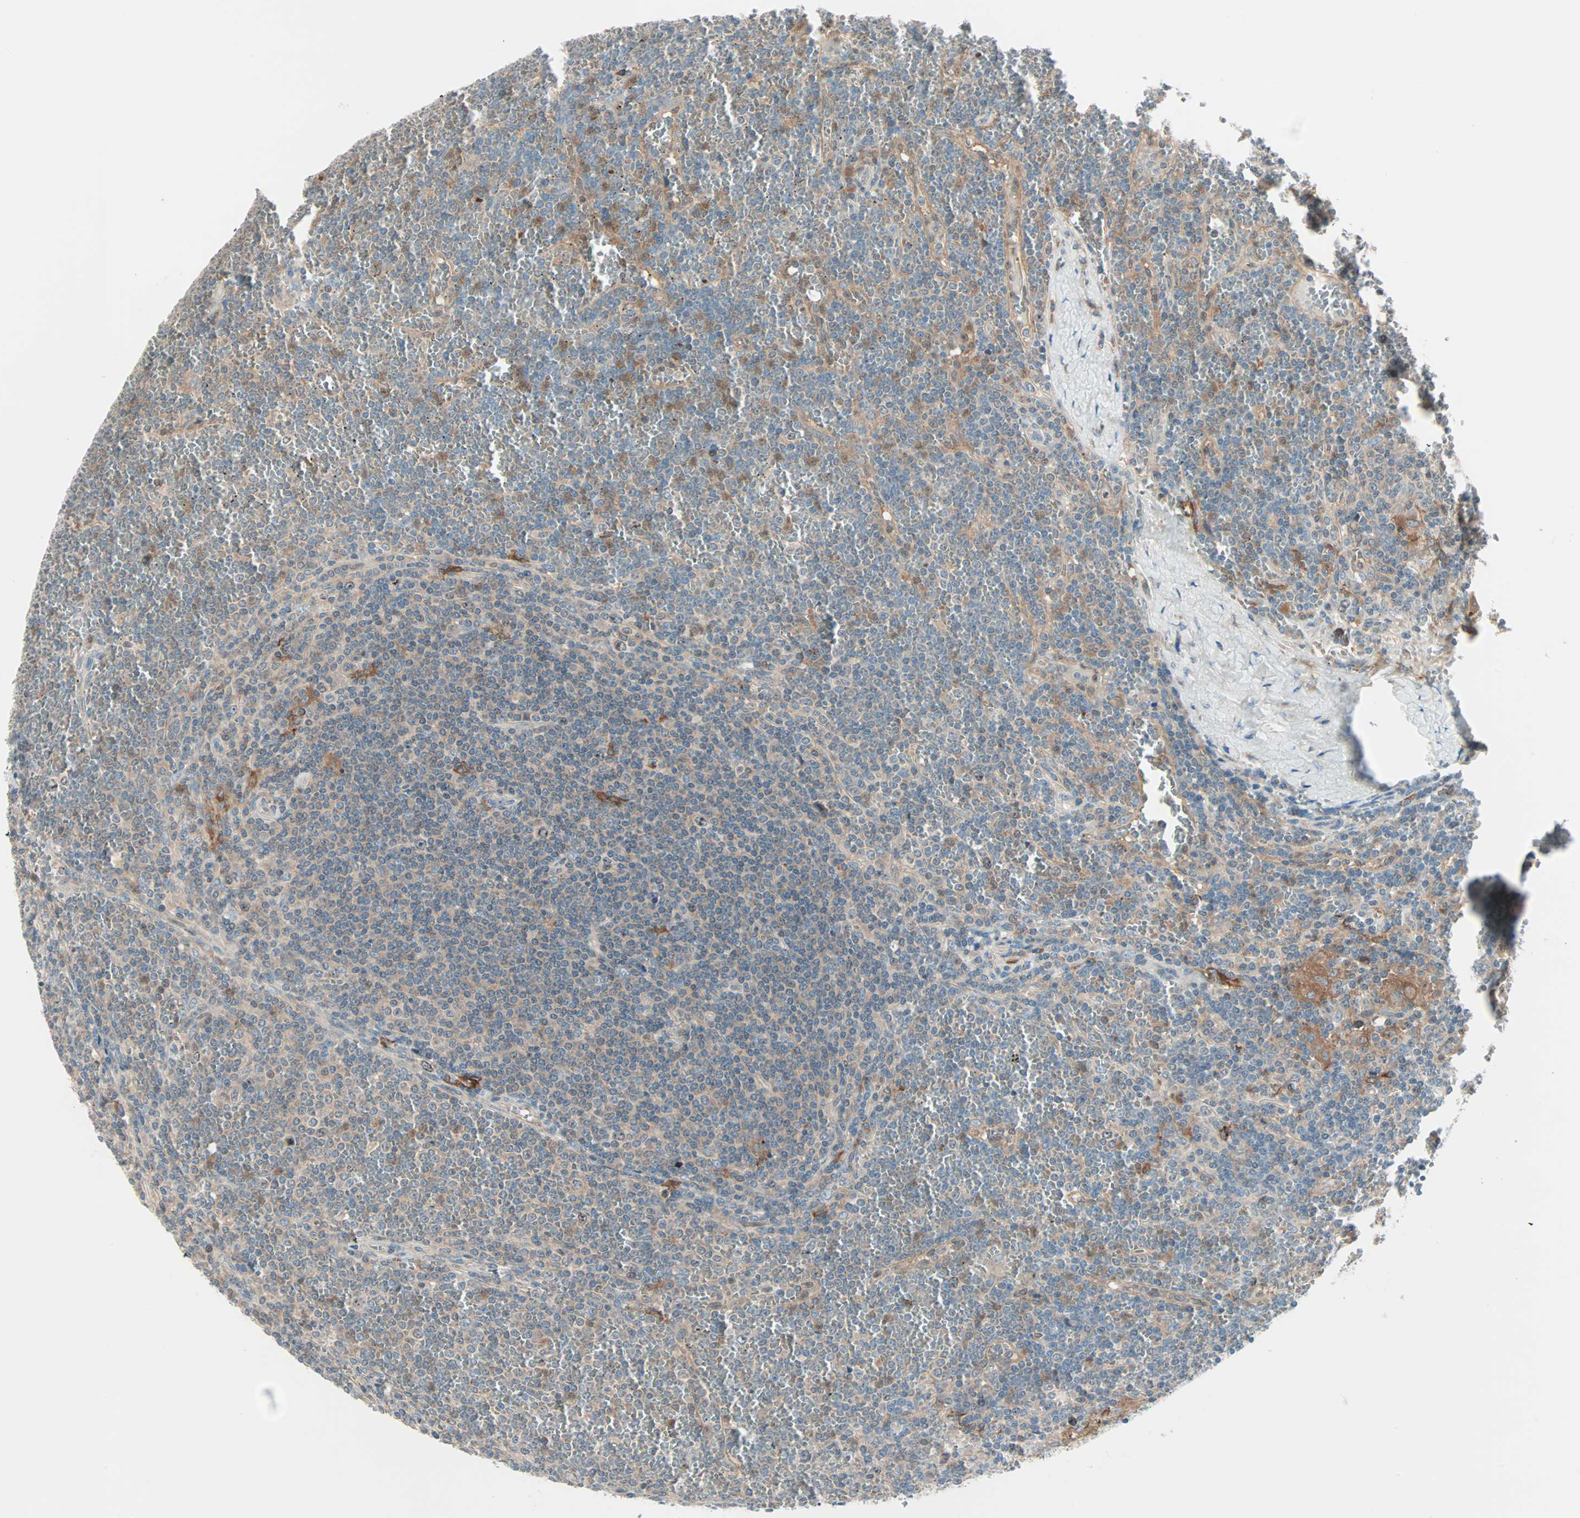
{"staining": {"intensity": "moderate", "quantity": "25%-75%", "location": "cytoplasmic/membranous"}, "tissue": "lymphoma", "cell_type": "Tumor cells", "image_type": "cancer", "snomed": [{"axis": "morphology", "description": "Malignant lymphoma, non-Hodgkin's type, Low grade"}, {"axis": "topography", "description": "Spleen"}], "caption": "Lymphoma was stained to show a protein in brown. There is medium levels of moderate cytoplasmic/membranous expression in about 25%-75% of tumor cells.", "gene": "SMIM8", "patient": {"sex": "female", "age": 19}}